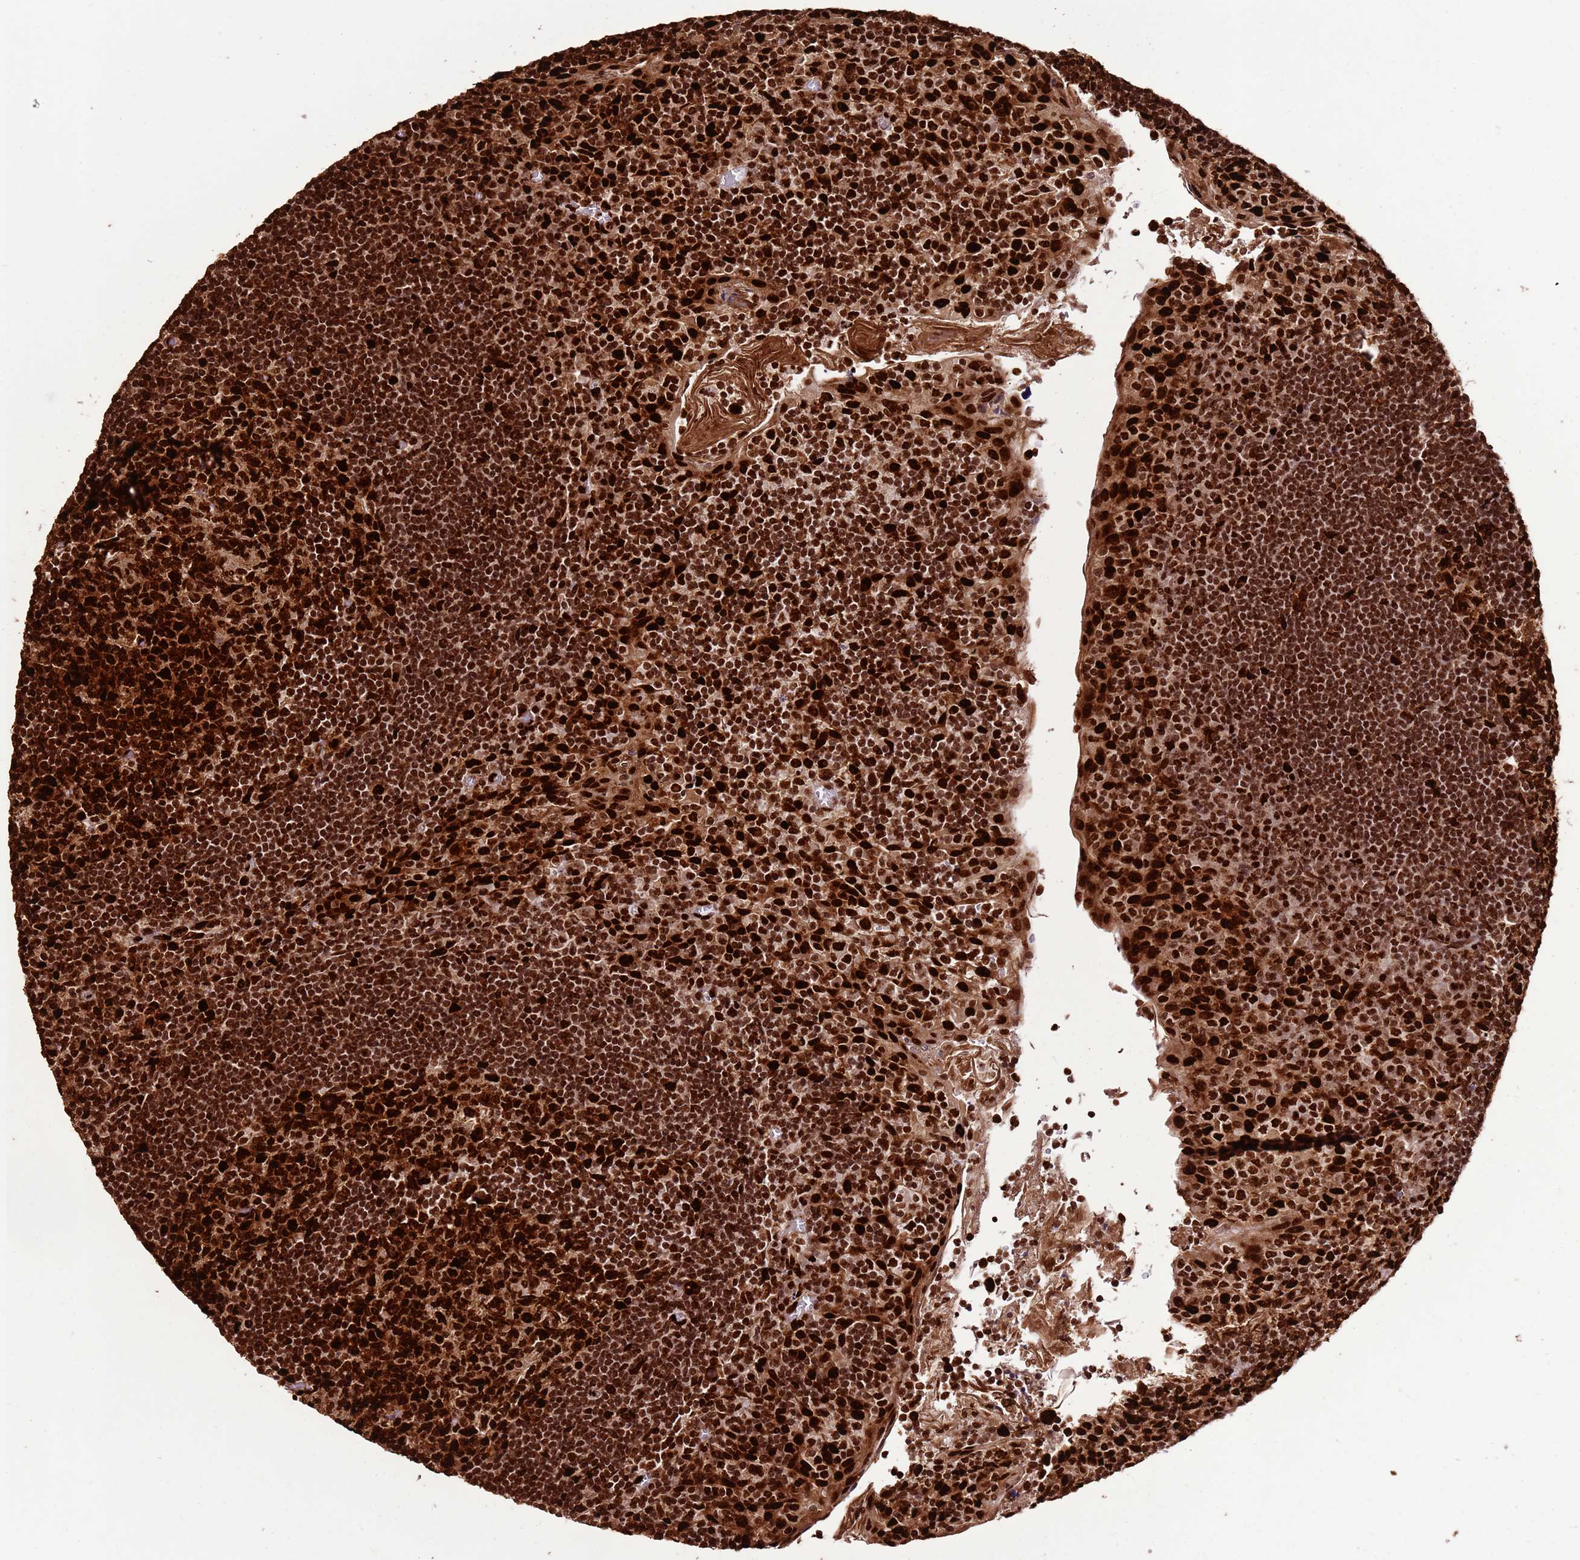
{"staining": {"intensity": "strong", "quantity": ">75%", "location": "nuclear"}, "tissue": "tonsil", "cell_type": "Germinal center cells", "image_type": "normal", "snomed": [{"axis": "morphology", "description": "Normal tissue, NOS"}, {"axis": "topography", "description": "Tonsil"}], "caption": "This micrograph reveals immunohistochemistry staining of benign human tonsil, with high strong nuclear positivity in about >75% of germinal center cells.", "gene": "HNRNPAB", "patient": {"sex": "male", "age": 17}}